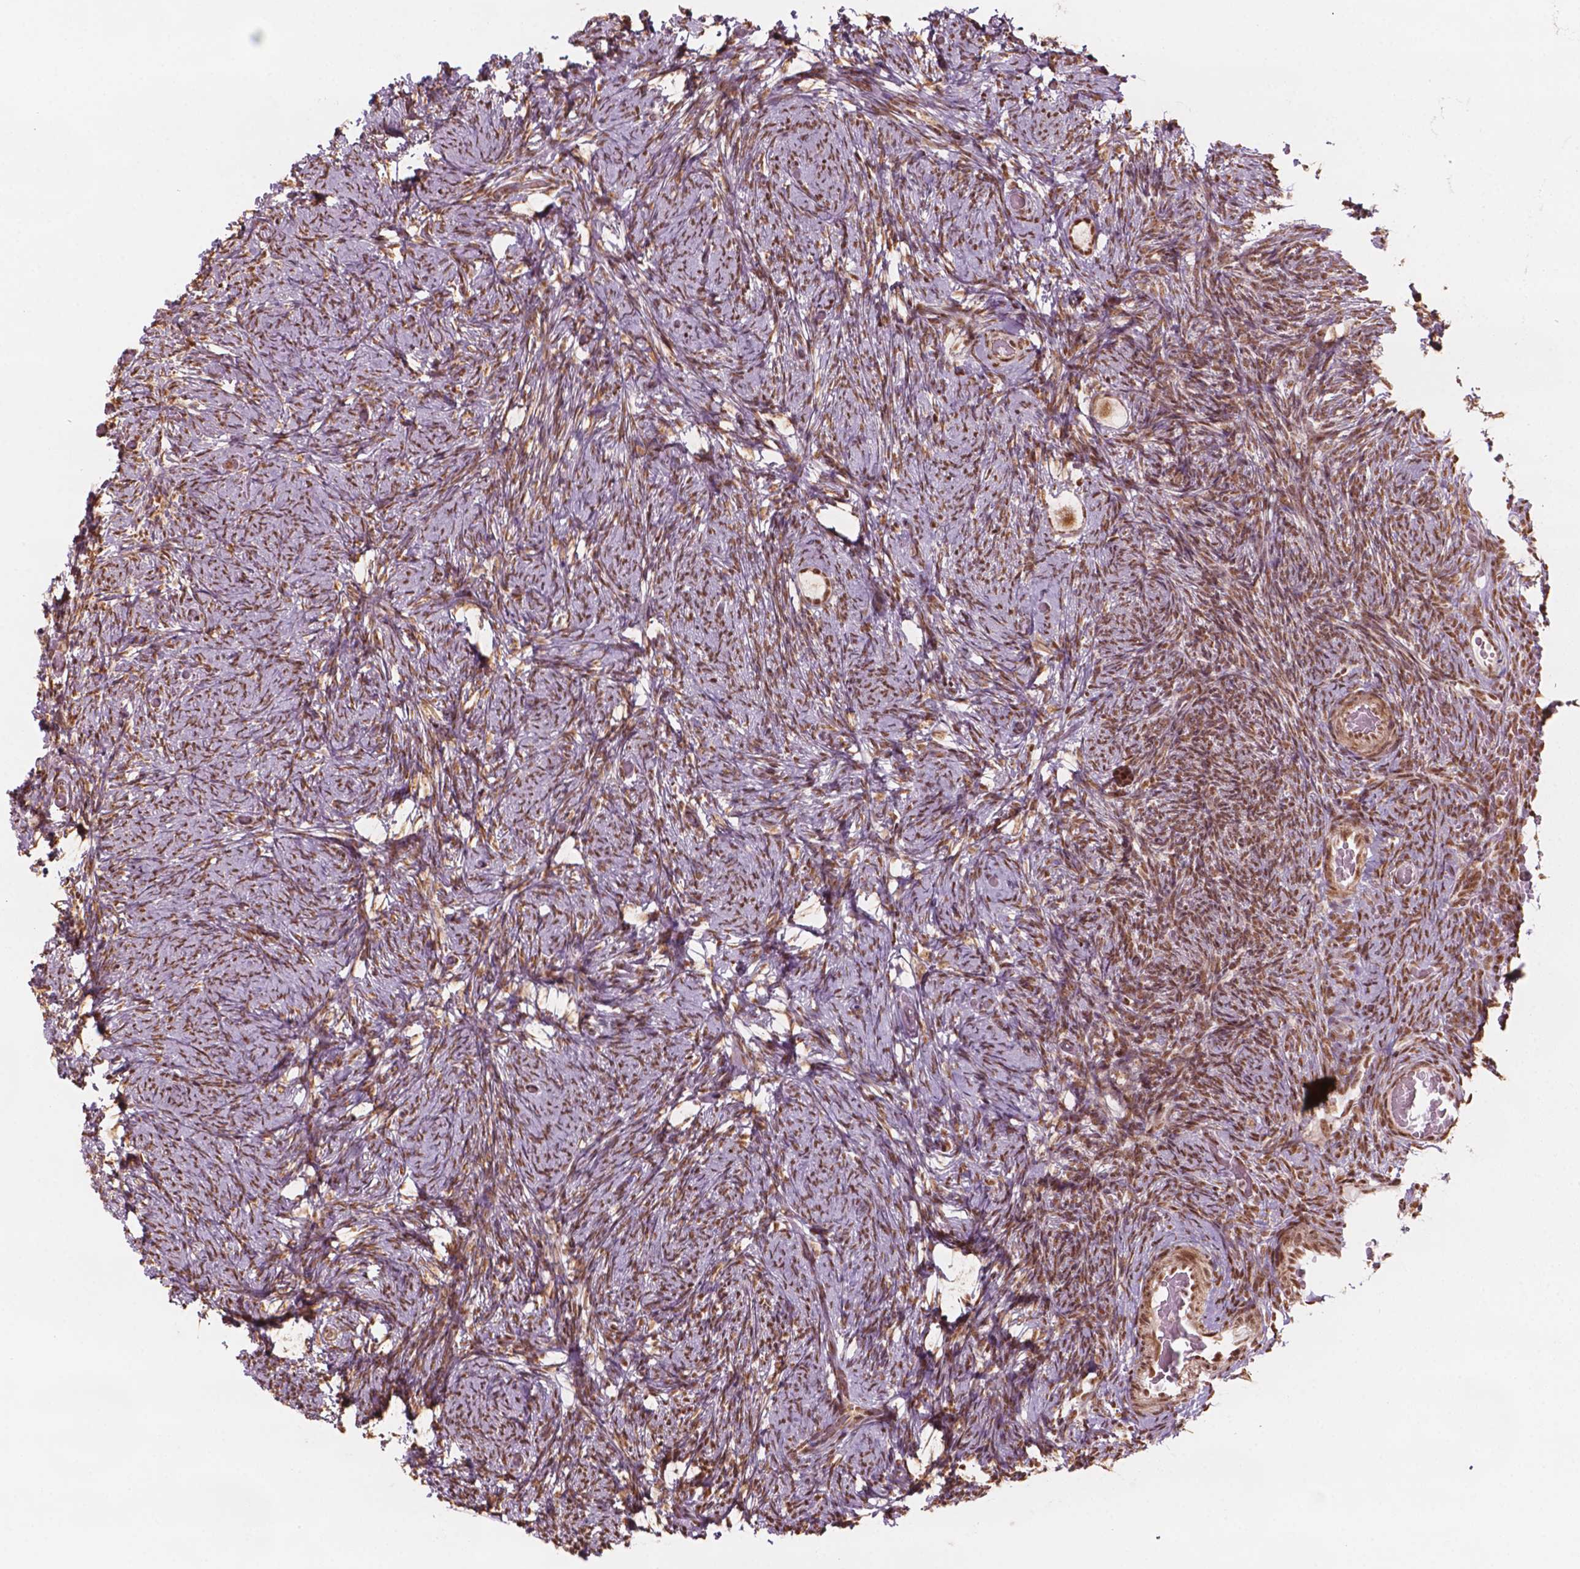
{"staining": {"intensity": "moderate", "quantity": ">75%", "location": "nuclear"}, "tissue": "ovary", "cell_type": "Follicle cells", "image_type": "normal", "snomed": [{"axis": "morphology", "description": "Normal tissue, NOS"}, {"axis": "topography", "description": "Ovary"}], "caption": "High-power microscopy captured an IHC photomicrograph of benign ovary, revealing moderate nuclear expression in approximately >75% of follicle cells. The protein is stained brown, and the nuclei are stained in blue (DAB IHC with brightfield microscopy, high magnification).", "gene": "GTF3C5", "patient": {"sex": "female", "age": 34}}